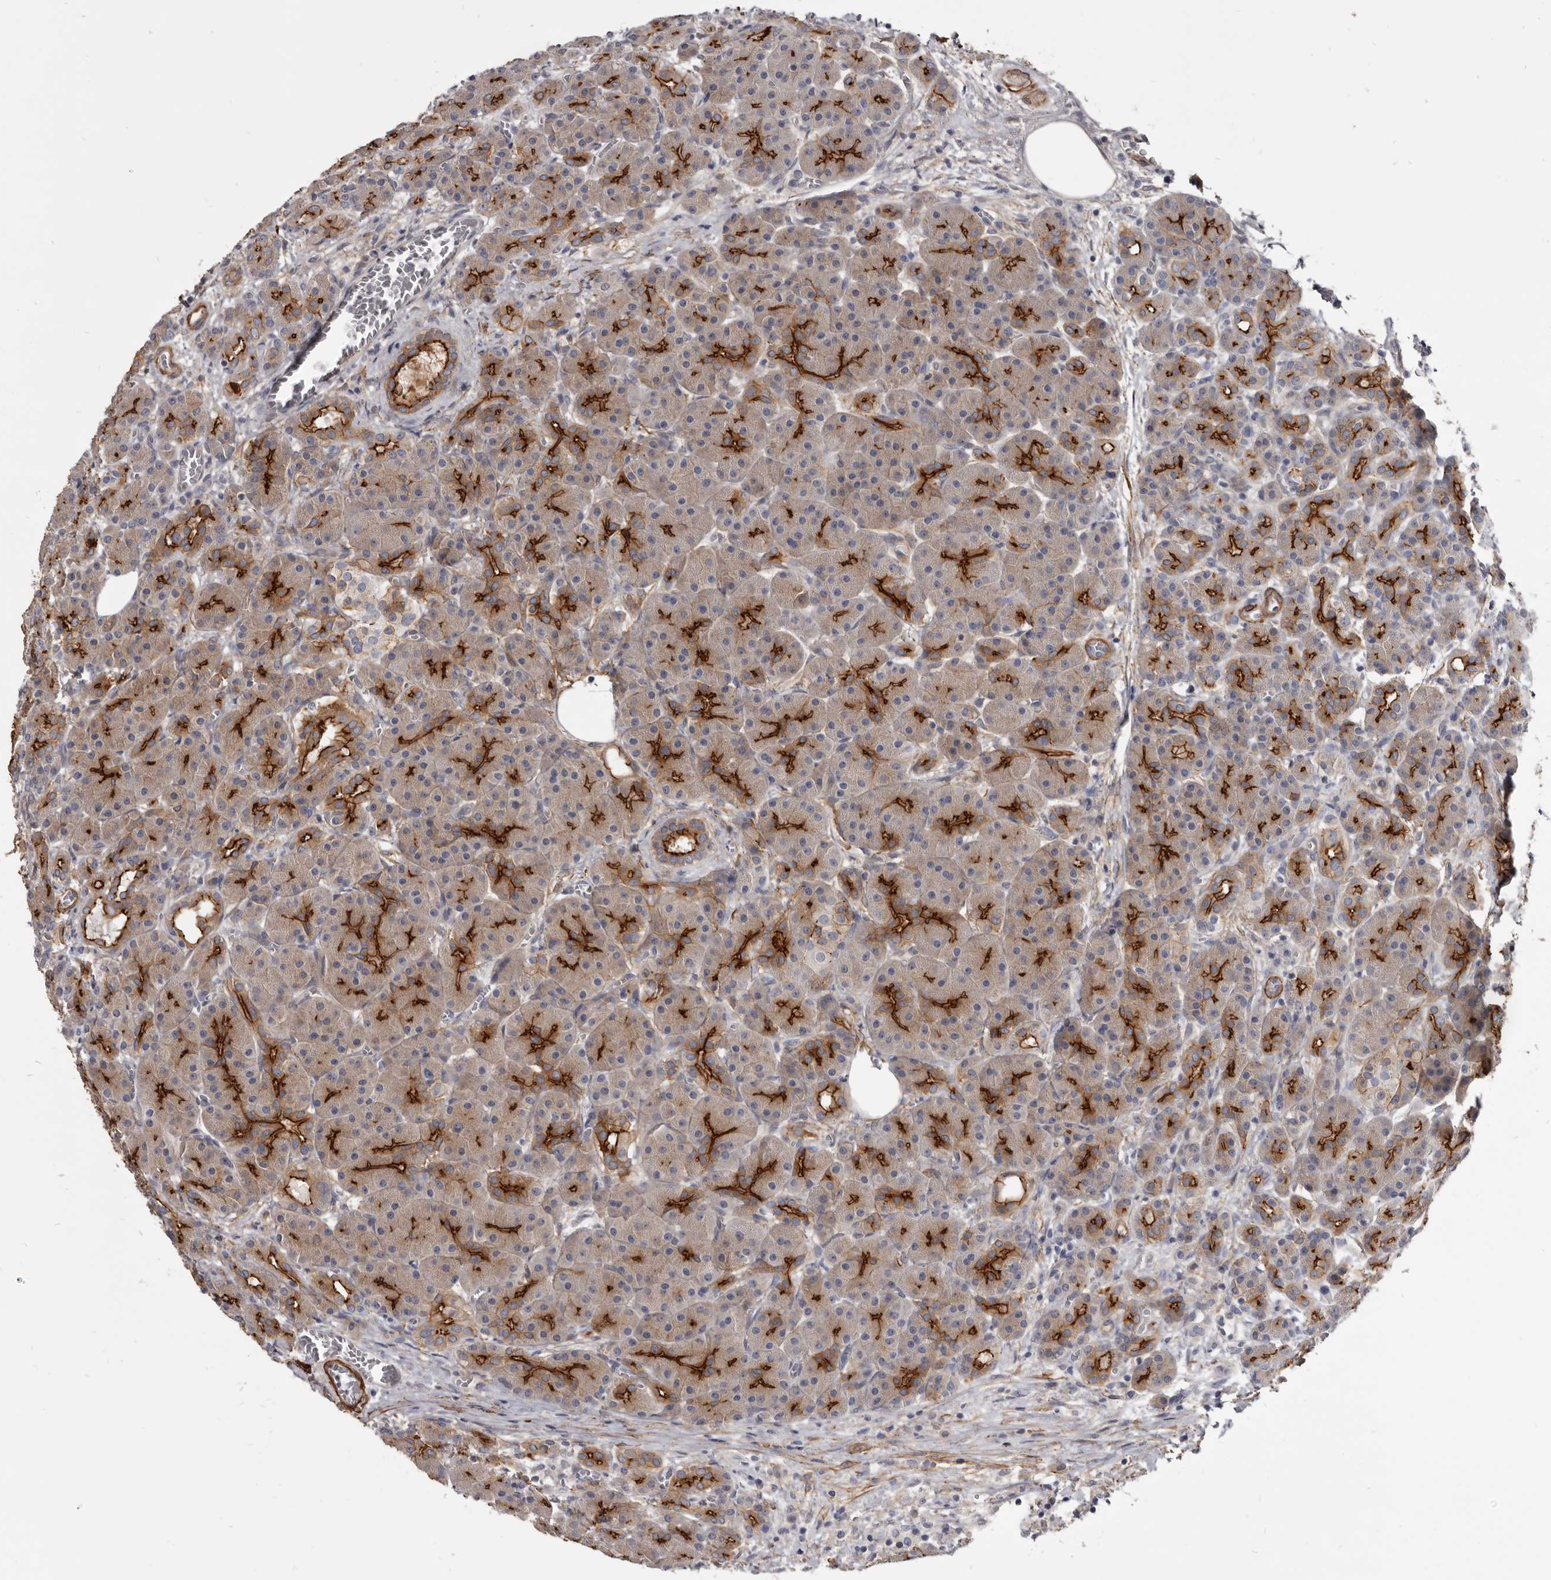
{"staining": {"intensity": "strong", "quantity": "25%-75%", "location": "cytoplasmic/membranous"}, "tissue": "pancreas", "cell_type": "Exocrine glandular cells", "image_type": "normal", "snomed": [{"axis": "morphology", "description": "Normal tissue, NOS"}, {"axis": "topography", "description": "Pancreas"}], "caption": "Unremarkable pancreas reveals strong cytoplasmic/membranous positivity in approximately 25%-75% of exocrine glandular cells, visualized by immunohistochemistry. Using DAB (3,3'-diaminobenzidine) (brown) and hematoxylin (blue) stains, captured at high magnification using brightfield microscopy.", "gene": "CGN", "patient": {"sex": "male", "age": 63}}